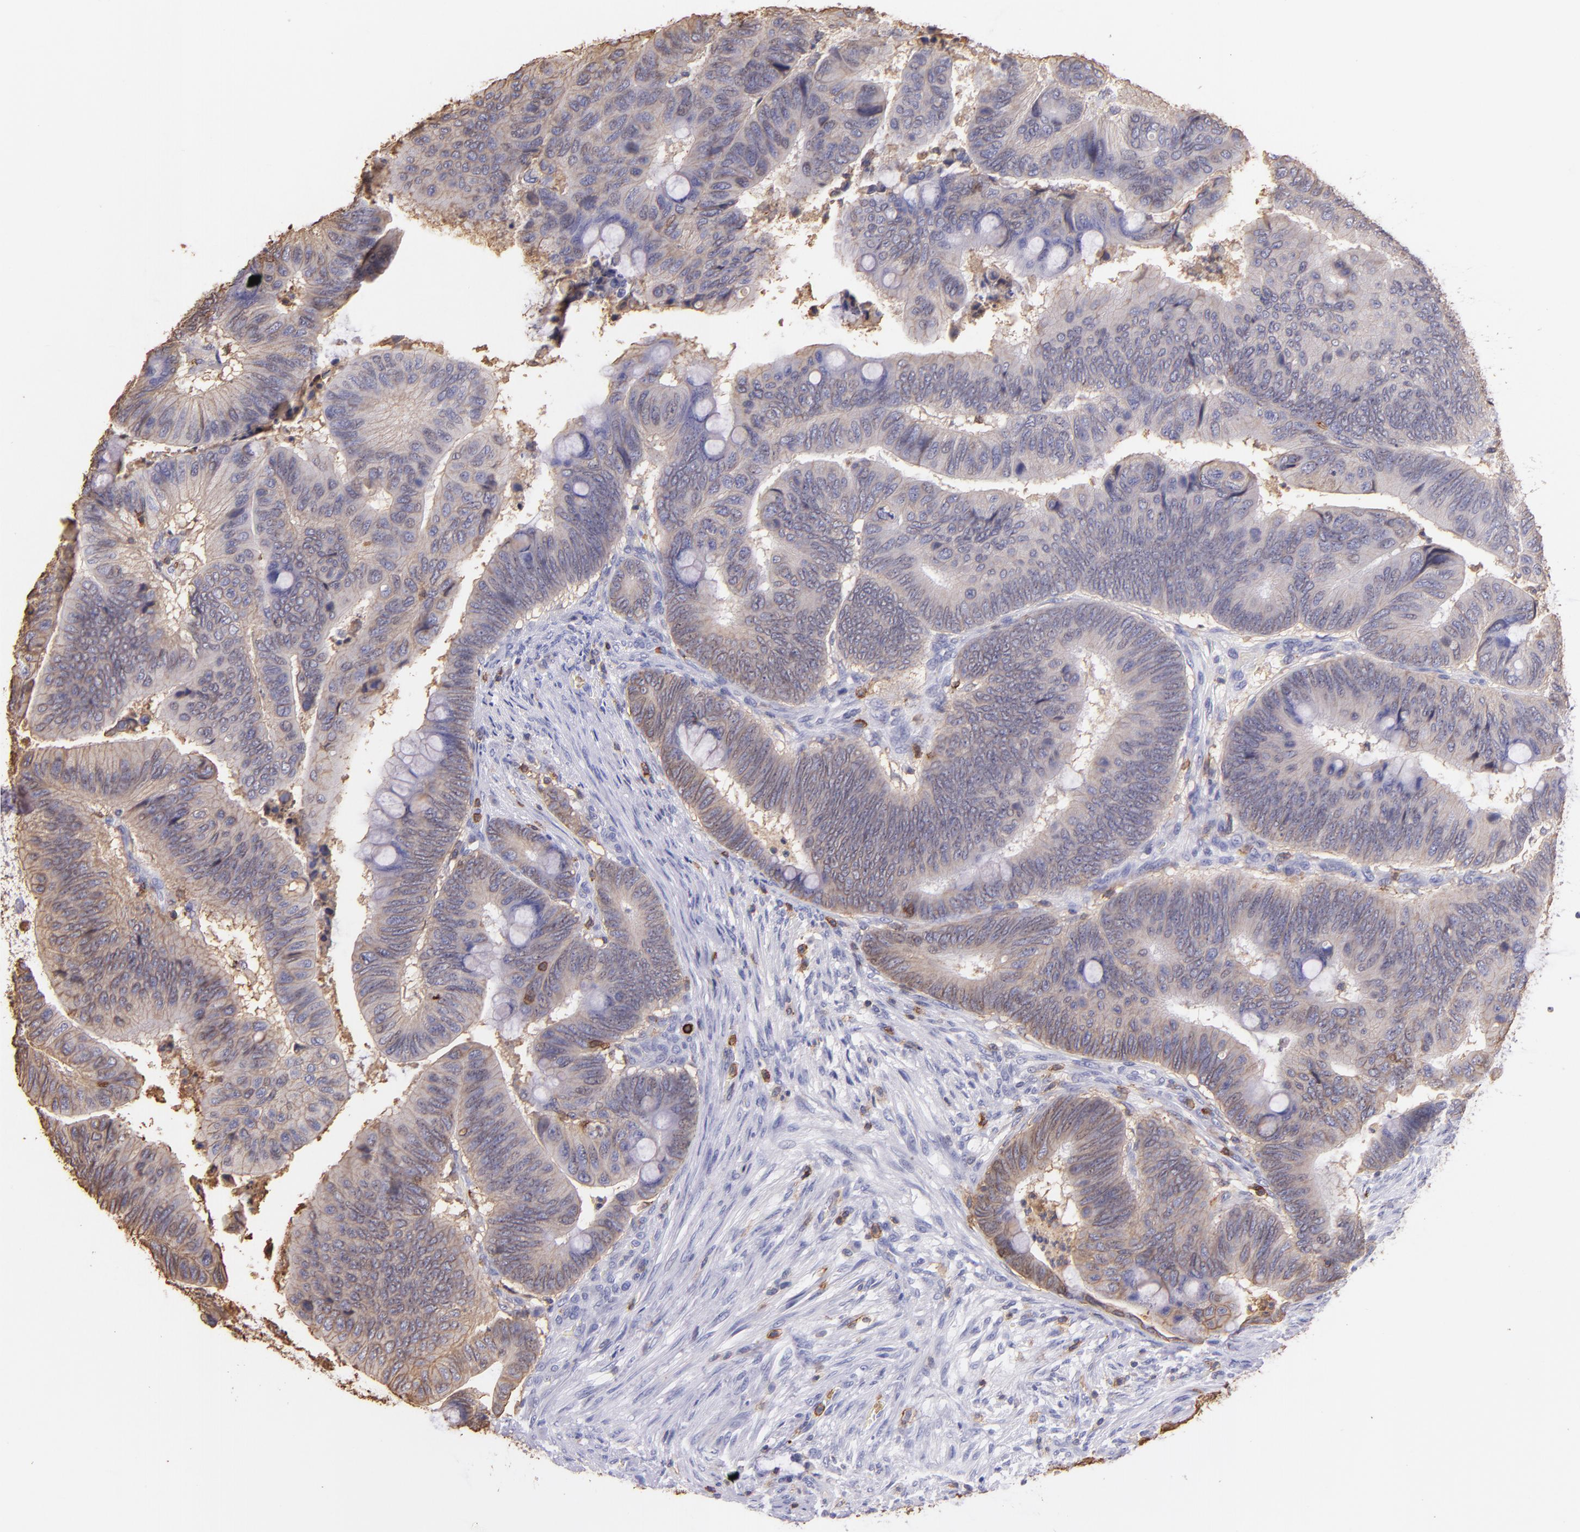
{"staining": {"intensity": "weak", "quantity": "25%-75%", "location": "cytoplasmic/membranous"}, "tissue": "colorectal cancer", "cell_type": "Tumor cells", "image_type": "cancer", "snomed": [{"axis": "morphology", "description": "Normal tissue, NOS"}, {"axis": "morphology", "description": "Adenocarcinoma, NOS"}, {"axis": "topography", "description": "Rectum"}], "caption": "Adenocarcinoma (colorectal) stained with DAB immunohistochemistry (IHC) demonstrates low levels of weak cytoplasmic/membranous positivity in about 25%-75% of tumor cells.", "gene": "SPN", "patient": {"sex": "male", "age": 92}}